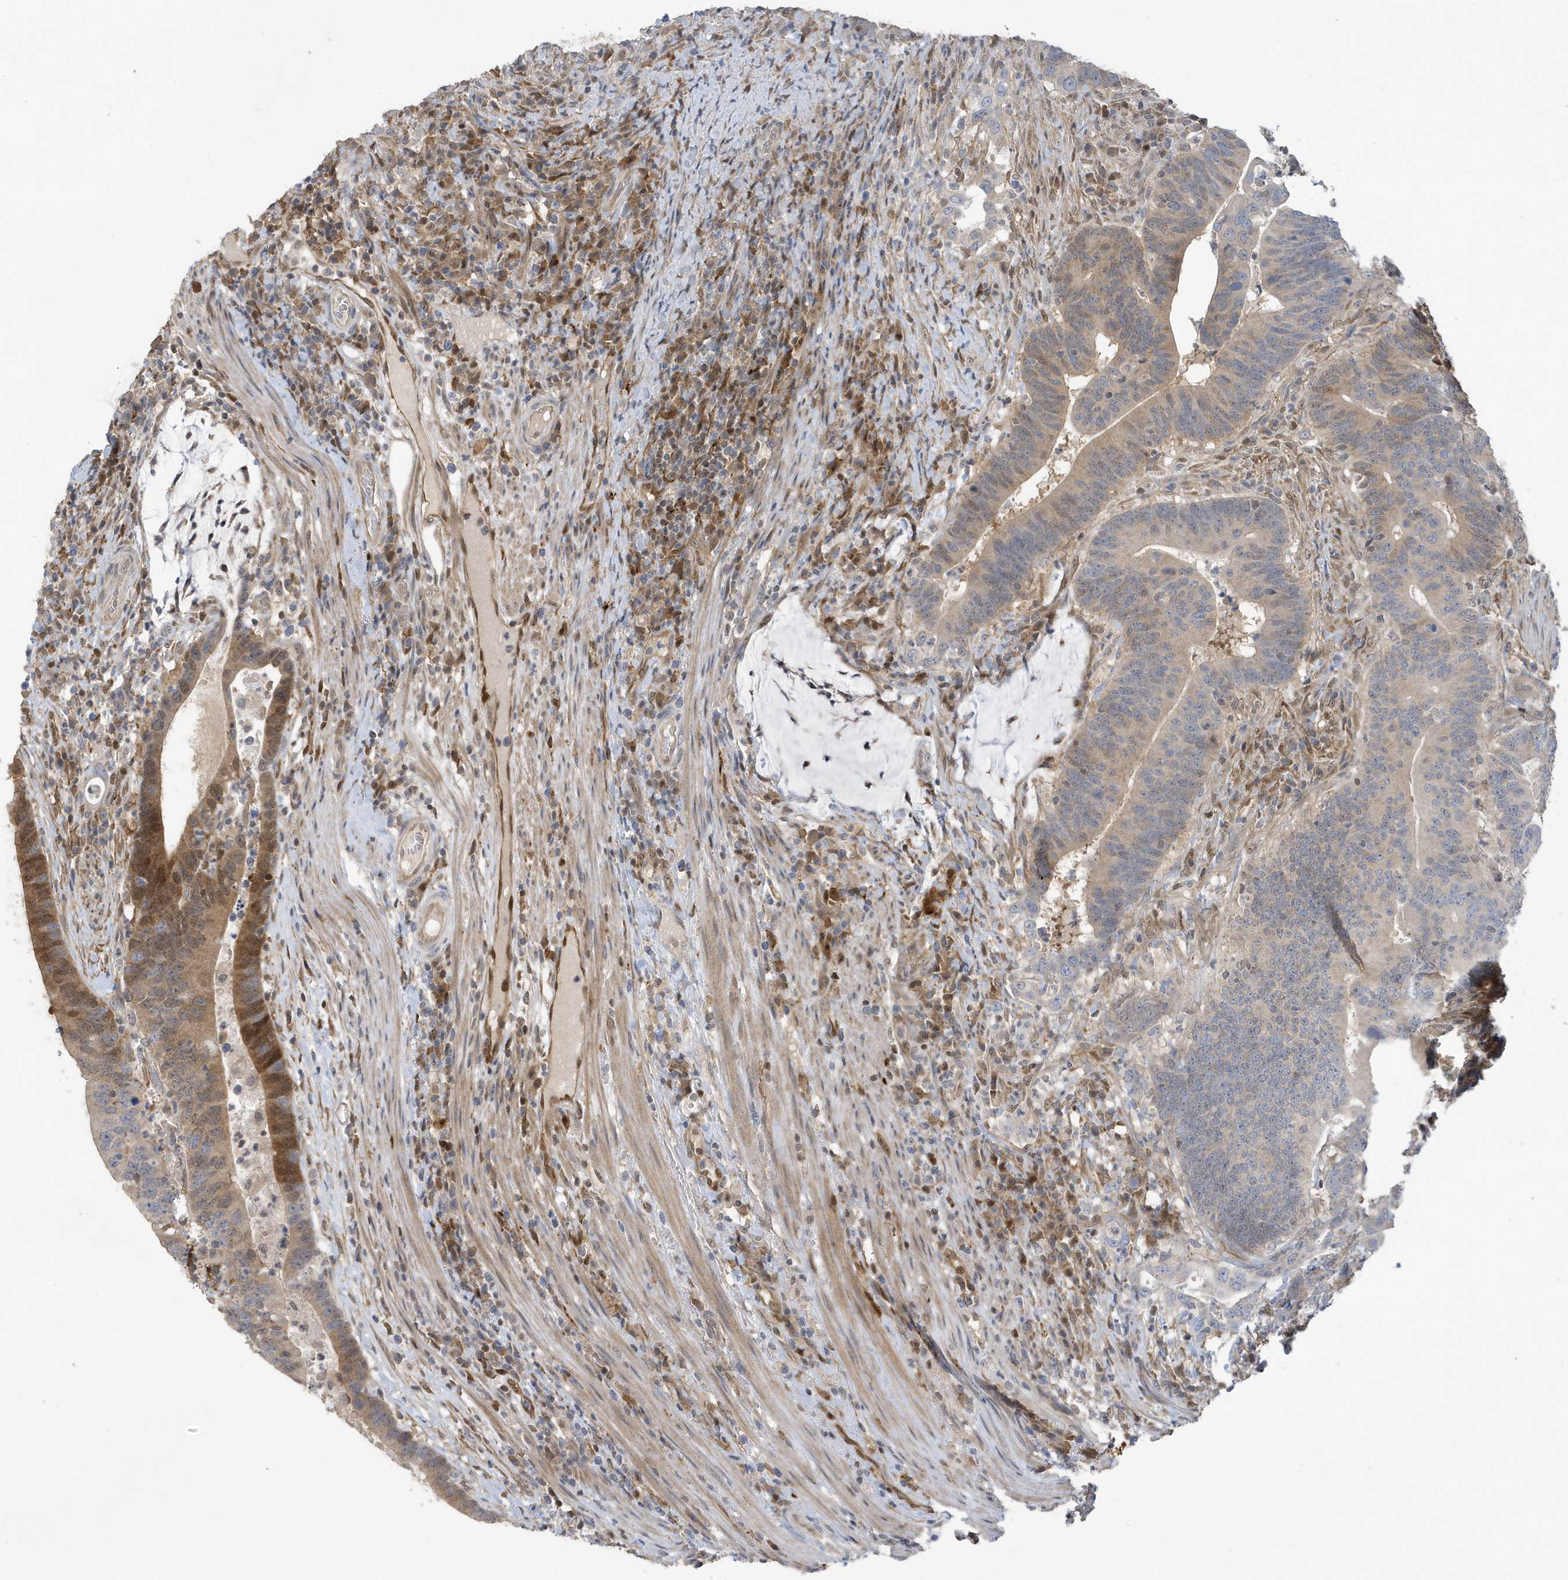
{"staining": {"intensity": "weak", "quantity": "25%-75%", "location": "cytoplasmic/membranous"}, "tissue": "colorectal cancer", "cell_type": "Tumor cells", "image_type": "cancer", "snomed": [{"axis": "morphology", "description": "Adenocarcinoma, NOS"}, {"axis": "topography", "description": "Colon"}], "caption": "Brown immunohistochemical staining in colorectal adenocarcinoma reveals weak cytoplasmic/membranous positivity in approximately 25%-75% of tumor cells.", "gene": "NCOA7", "patient": {"sex": "female", "age": 66}}